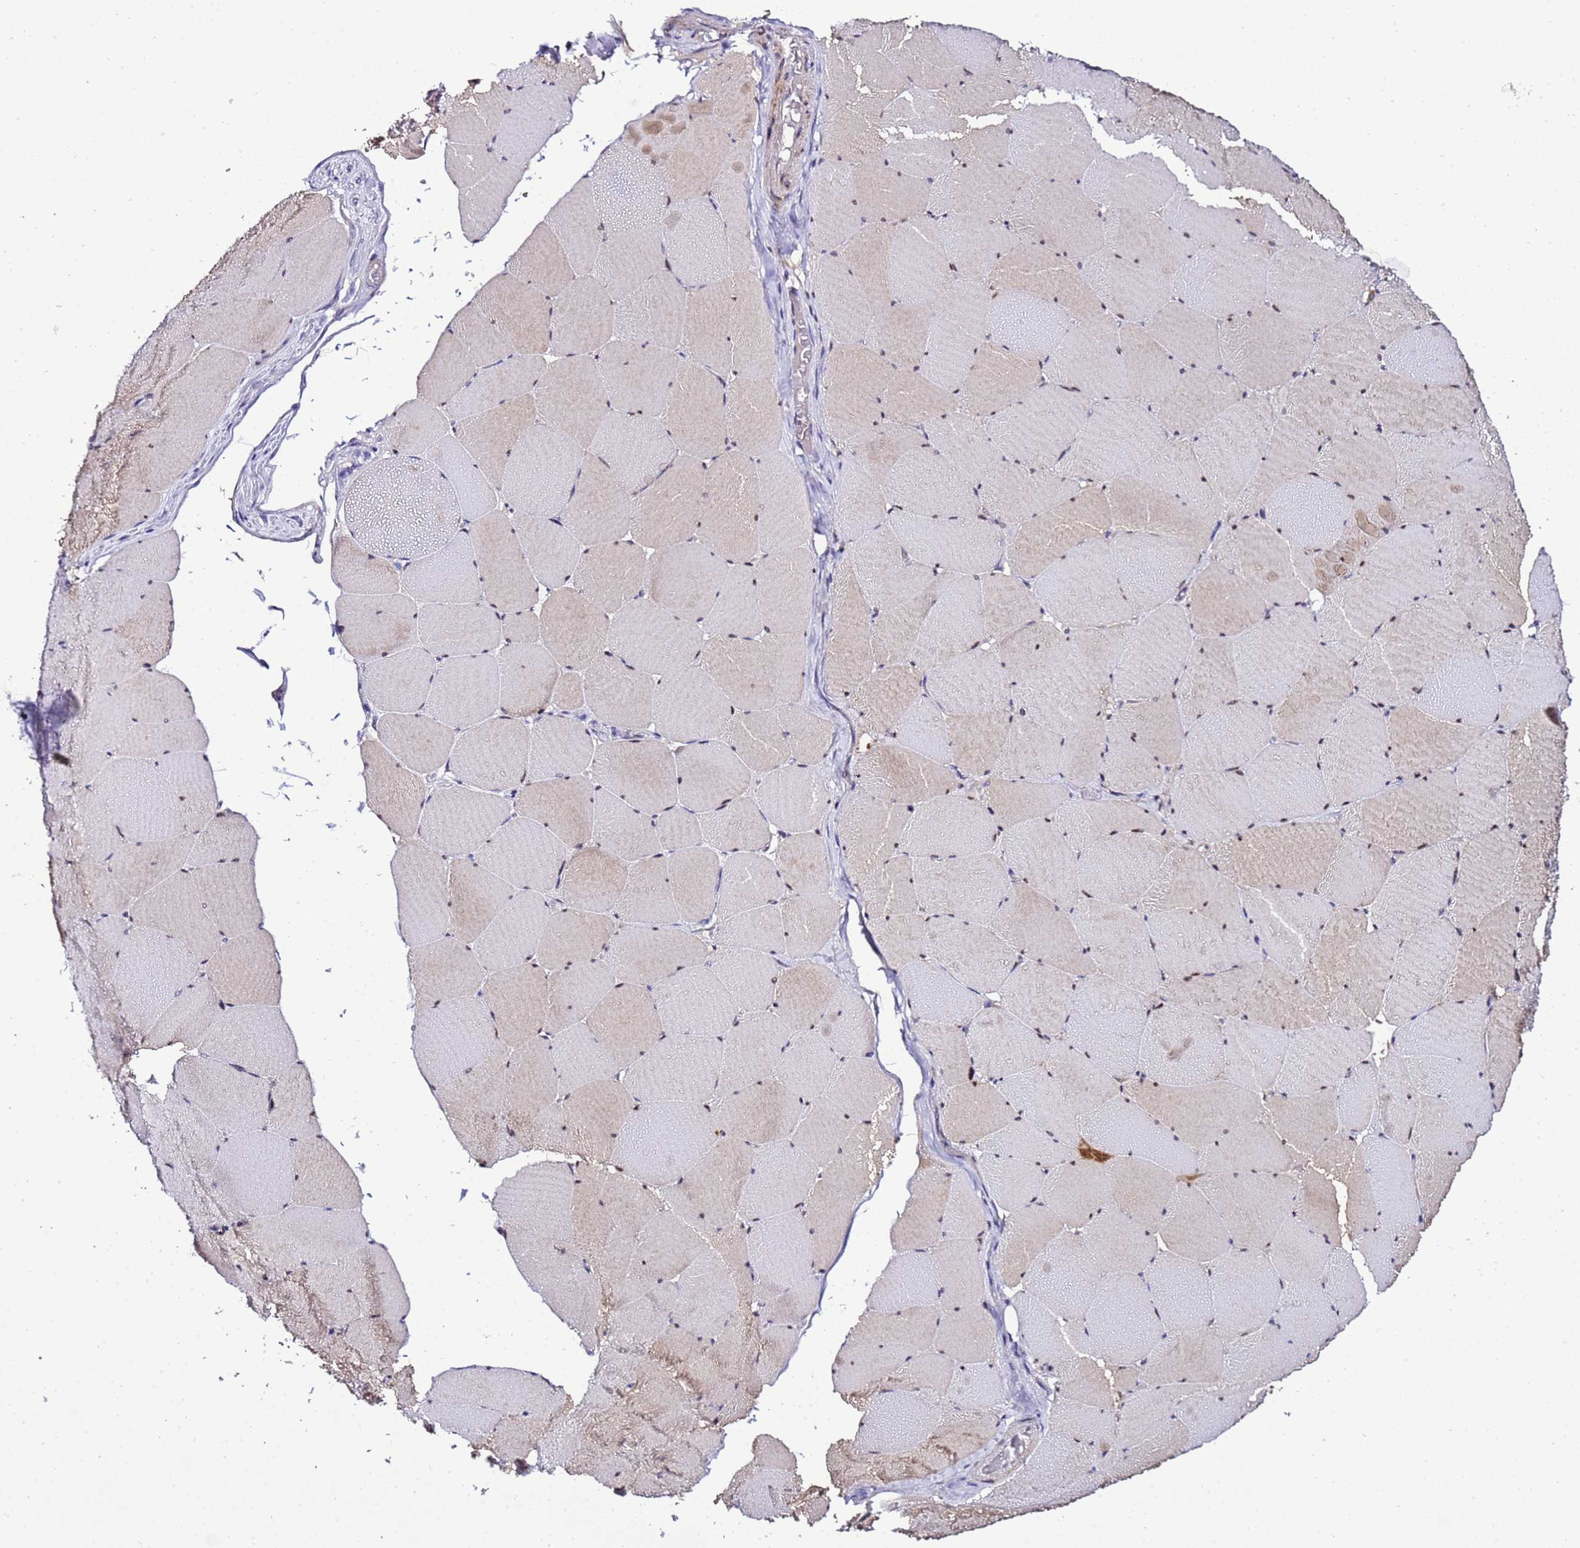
{"staining": {"intensity": "moderate", "quantity": "25%-75%", "location": "nuclear"}, "tissue": "skeletal muscle", "cell_type": "Myocytes", "image_type": "normal", "snomed": [{"axis": "morphology", "description": "Normal tissue, NOS"}, {"axis": "topography", "description": "Skeletal muscle"}, {"axis": "topography", "description": "Head-Neck"}], "caption": "A brown stain shows moderate nuclear positivity of a protein in myocytes of normal skeletal muscle.", "gene": "C19orf47", "patient": {"sex": "male", "age": 66}}